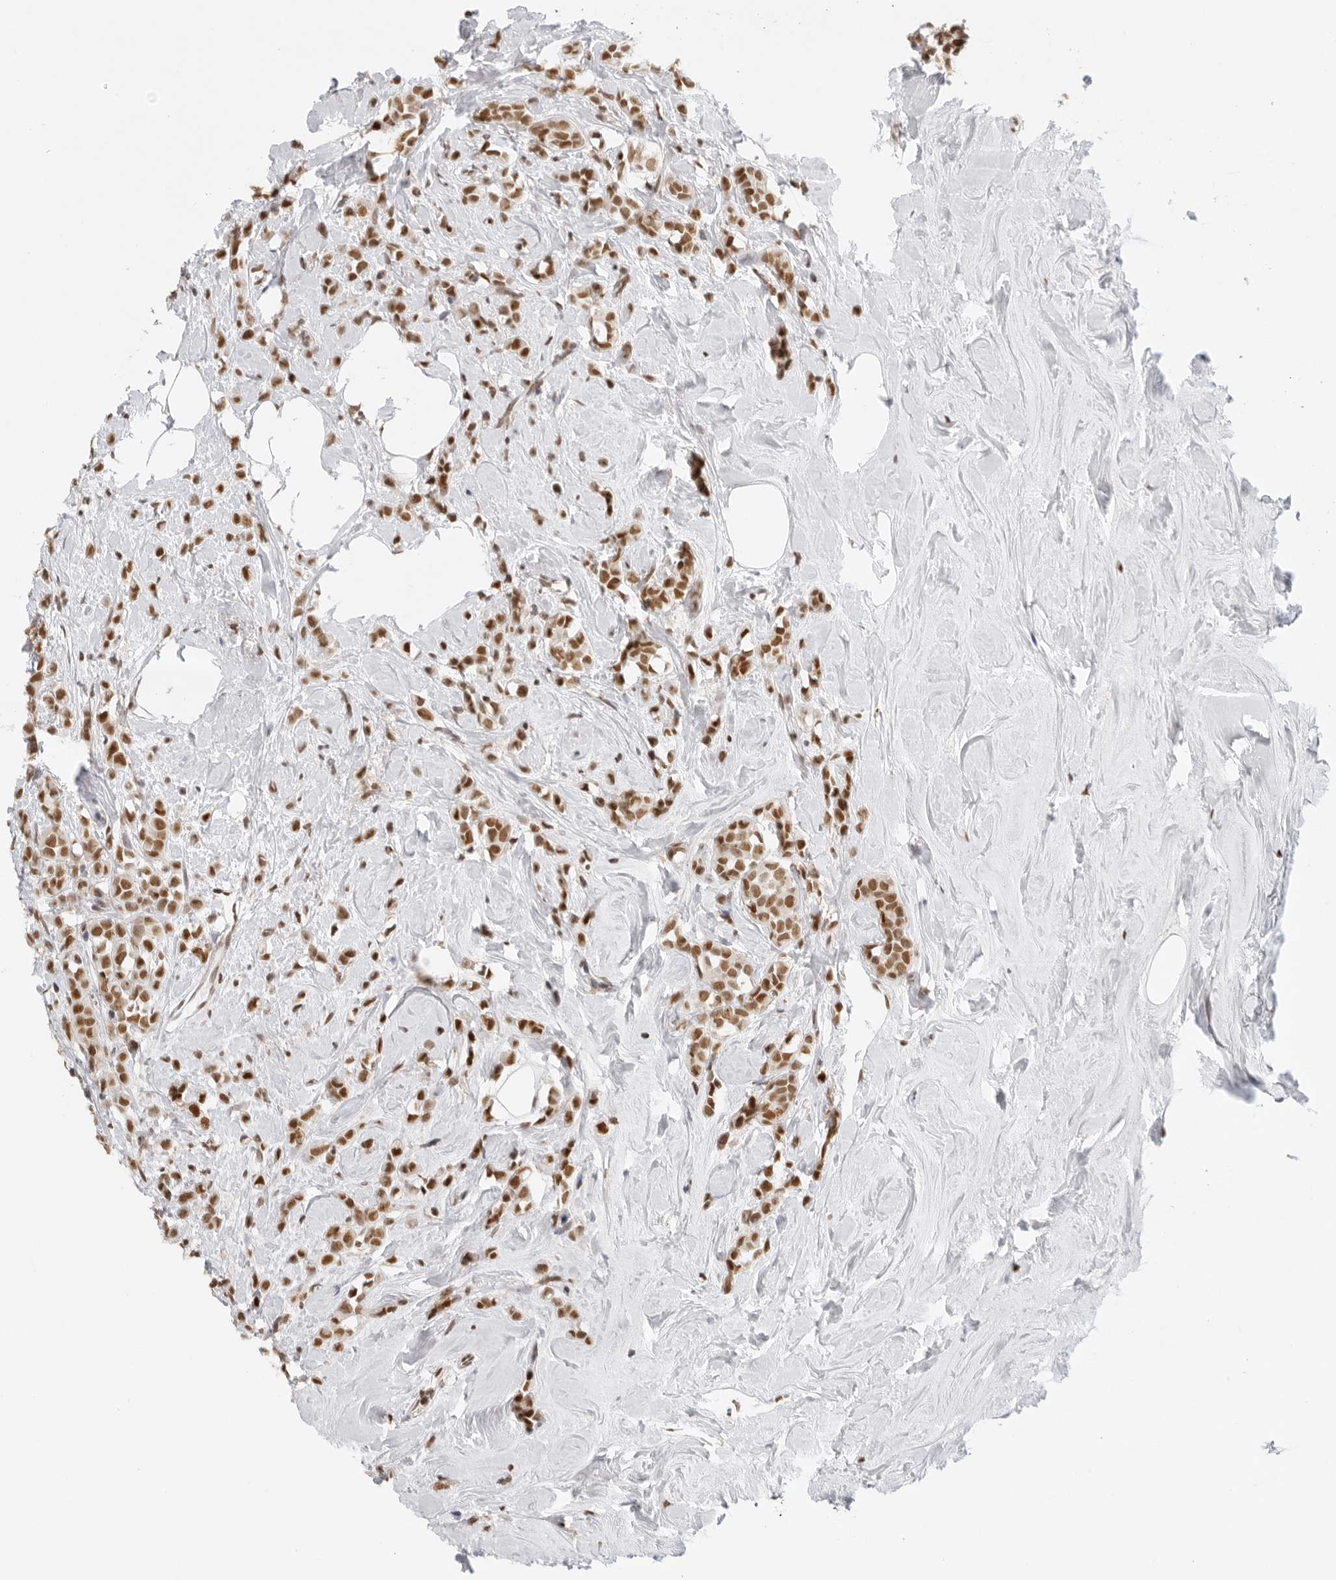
{"staining": {"intensity": "moderate", "quantity": ">75%", "location": "nuclear"}, "tissue": "breast cancer", "cell_type": "Tumor cells", "image_type": "cancer", "snomed": [{"axis": "morphology", "description": "Lobular carcinoma"}, {"axis": "topography", "description": "Breast"}], "caption": "Immunohistochemical staining of breast cancer (lobular carcinoma) demonstrates medium levels of moderate nuclear protein positivity in approximately >75% of tumor cells.", "gene": "RPA2", "patient": {"sex": "female", "age": 47}}